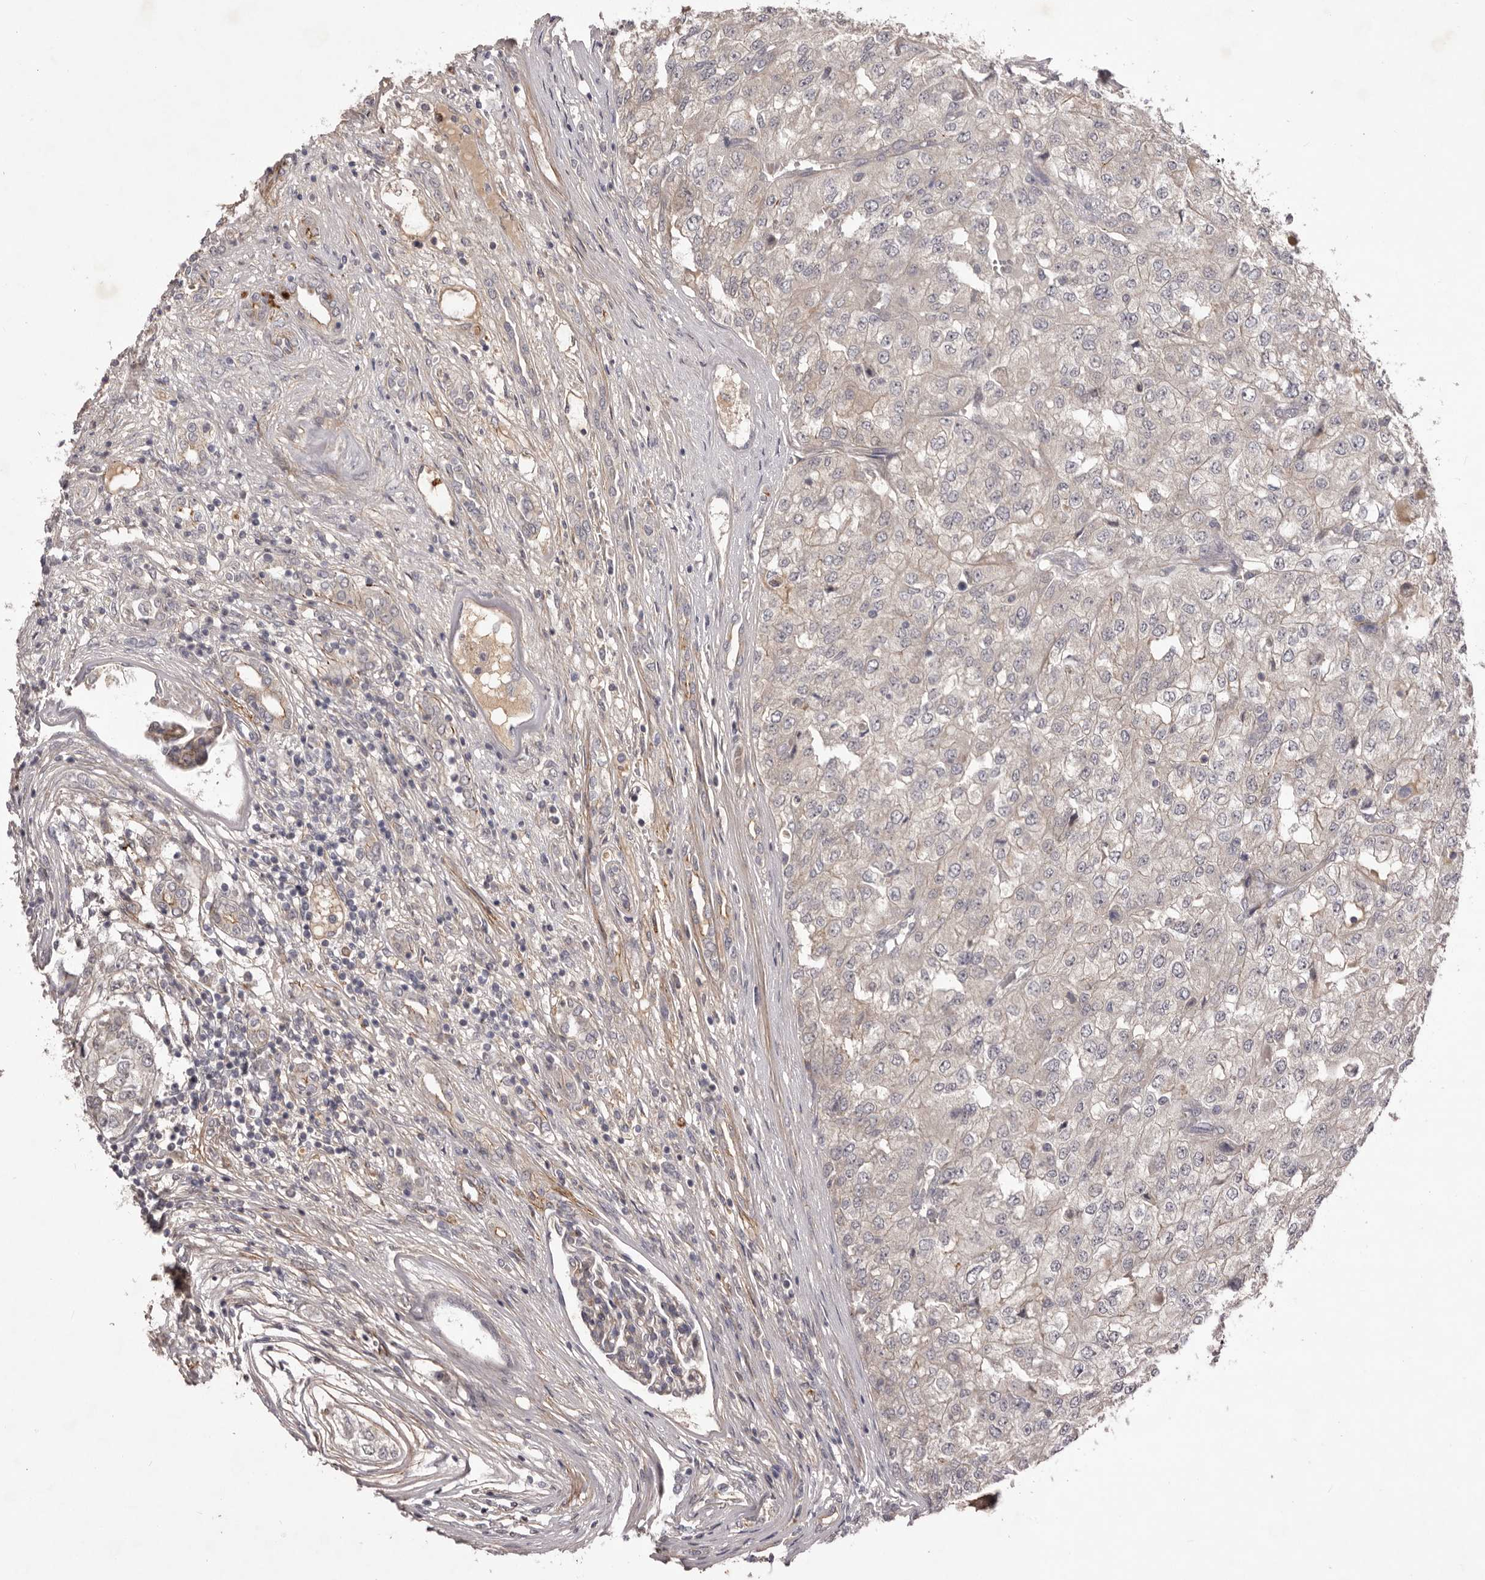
{"staining": {"intensity": "negative", "quantity": "none", "location": "none"}, "tissue": "renal cancer", "cell_type": "Tumor cells", "image_type": "cancer", "snomed": [{"axis": "morphology", "description": "Adenocarcinoma, NOS"}, {"axis": "topography", "description": "Kidney"}], "caption": "Immunohistochemical staining of adenocarcinoma (renal) shows no significant positivity in tumor cells.", "gene": "HBS1L", "patient": {"sex": "female", "age": 54}}